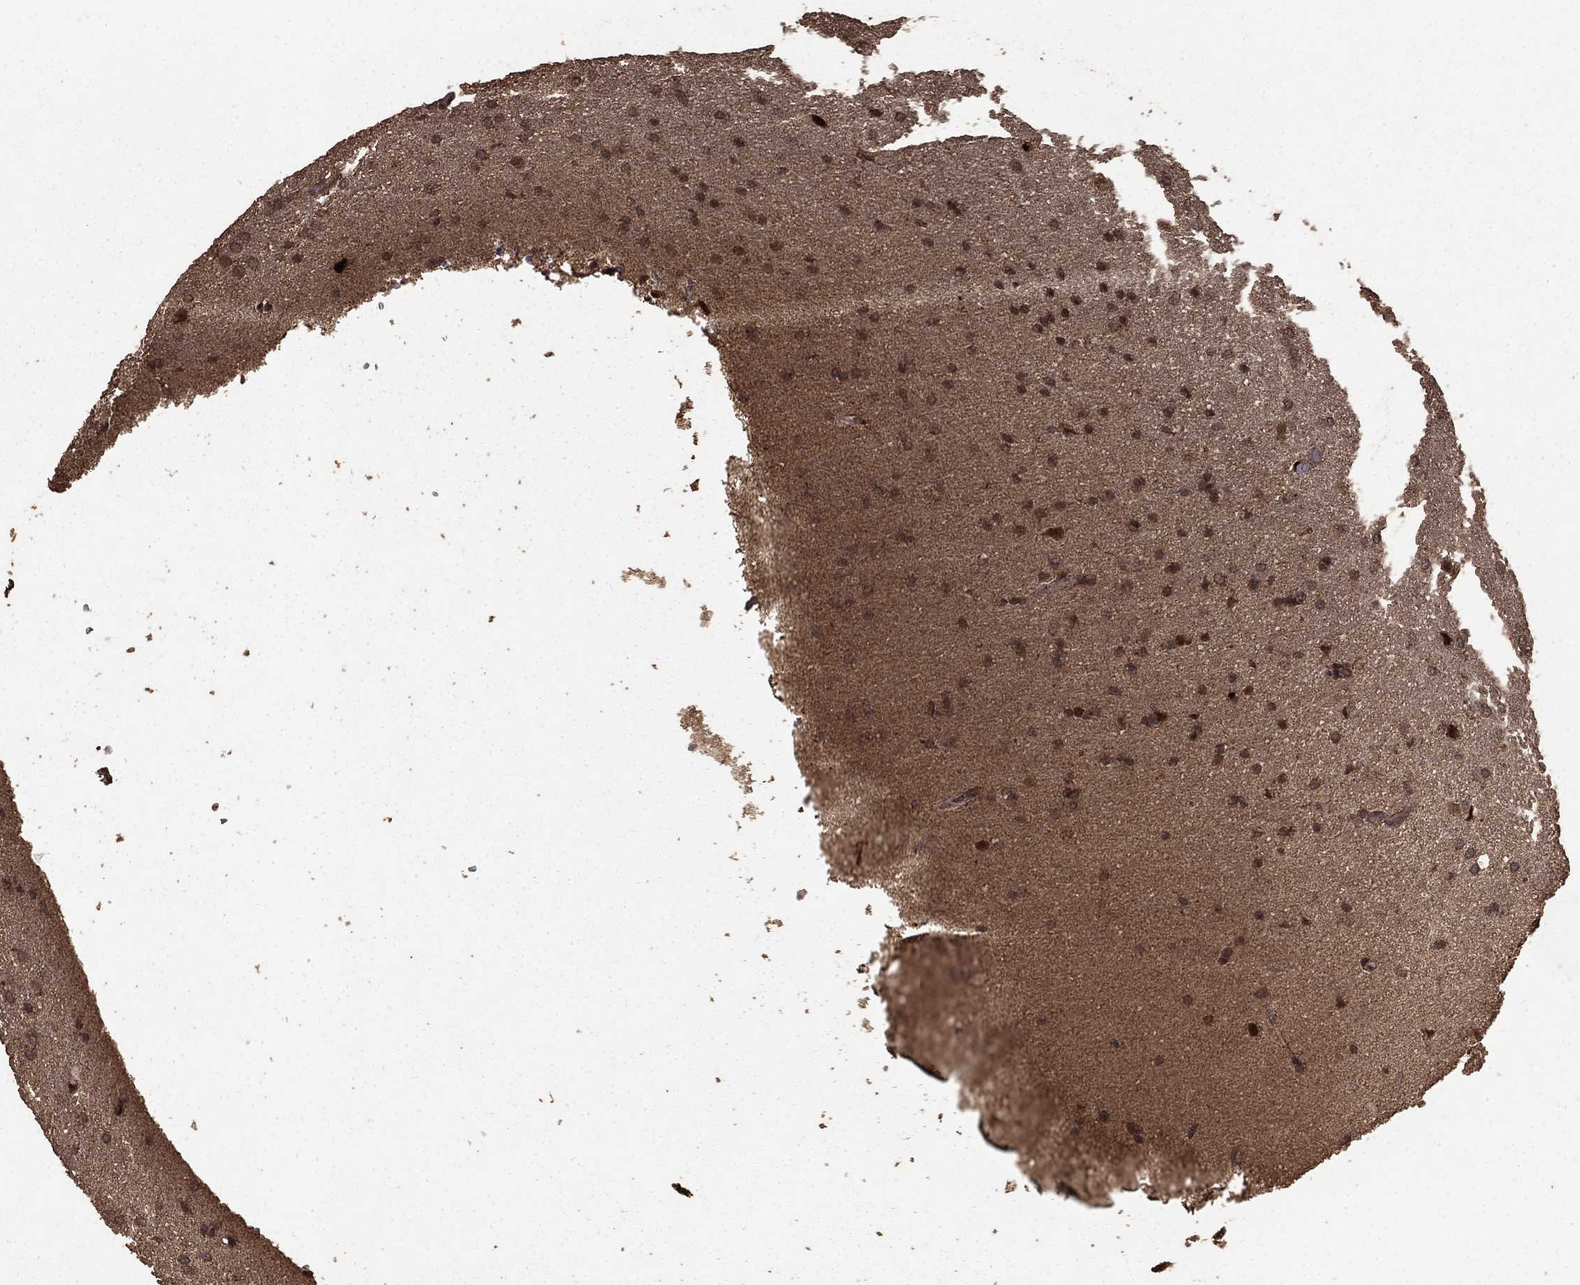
{"staining": {"intensity": "moderate", "quantity": "25%-75%", "location": "nuclear"}, "tissue": "glioma", "cell_type": "Tumor cells", "image_type": "cancer", "snomed": [{"axis": "morphology", "description": "Glioma, malignant, Low grade"}, {"axis": "topography", "description": "Brain"}], "caption": "This image reveals IHC staining of human glioma, with medium moderate nuclear expression in about 25%-75% of tumor cells.", "gene": "PRDM1", "patient": {"sex": "female", "age": 32}}